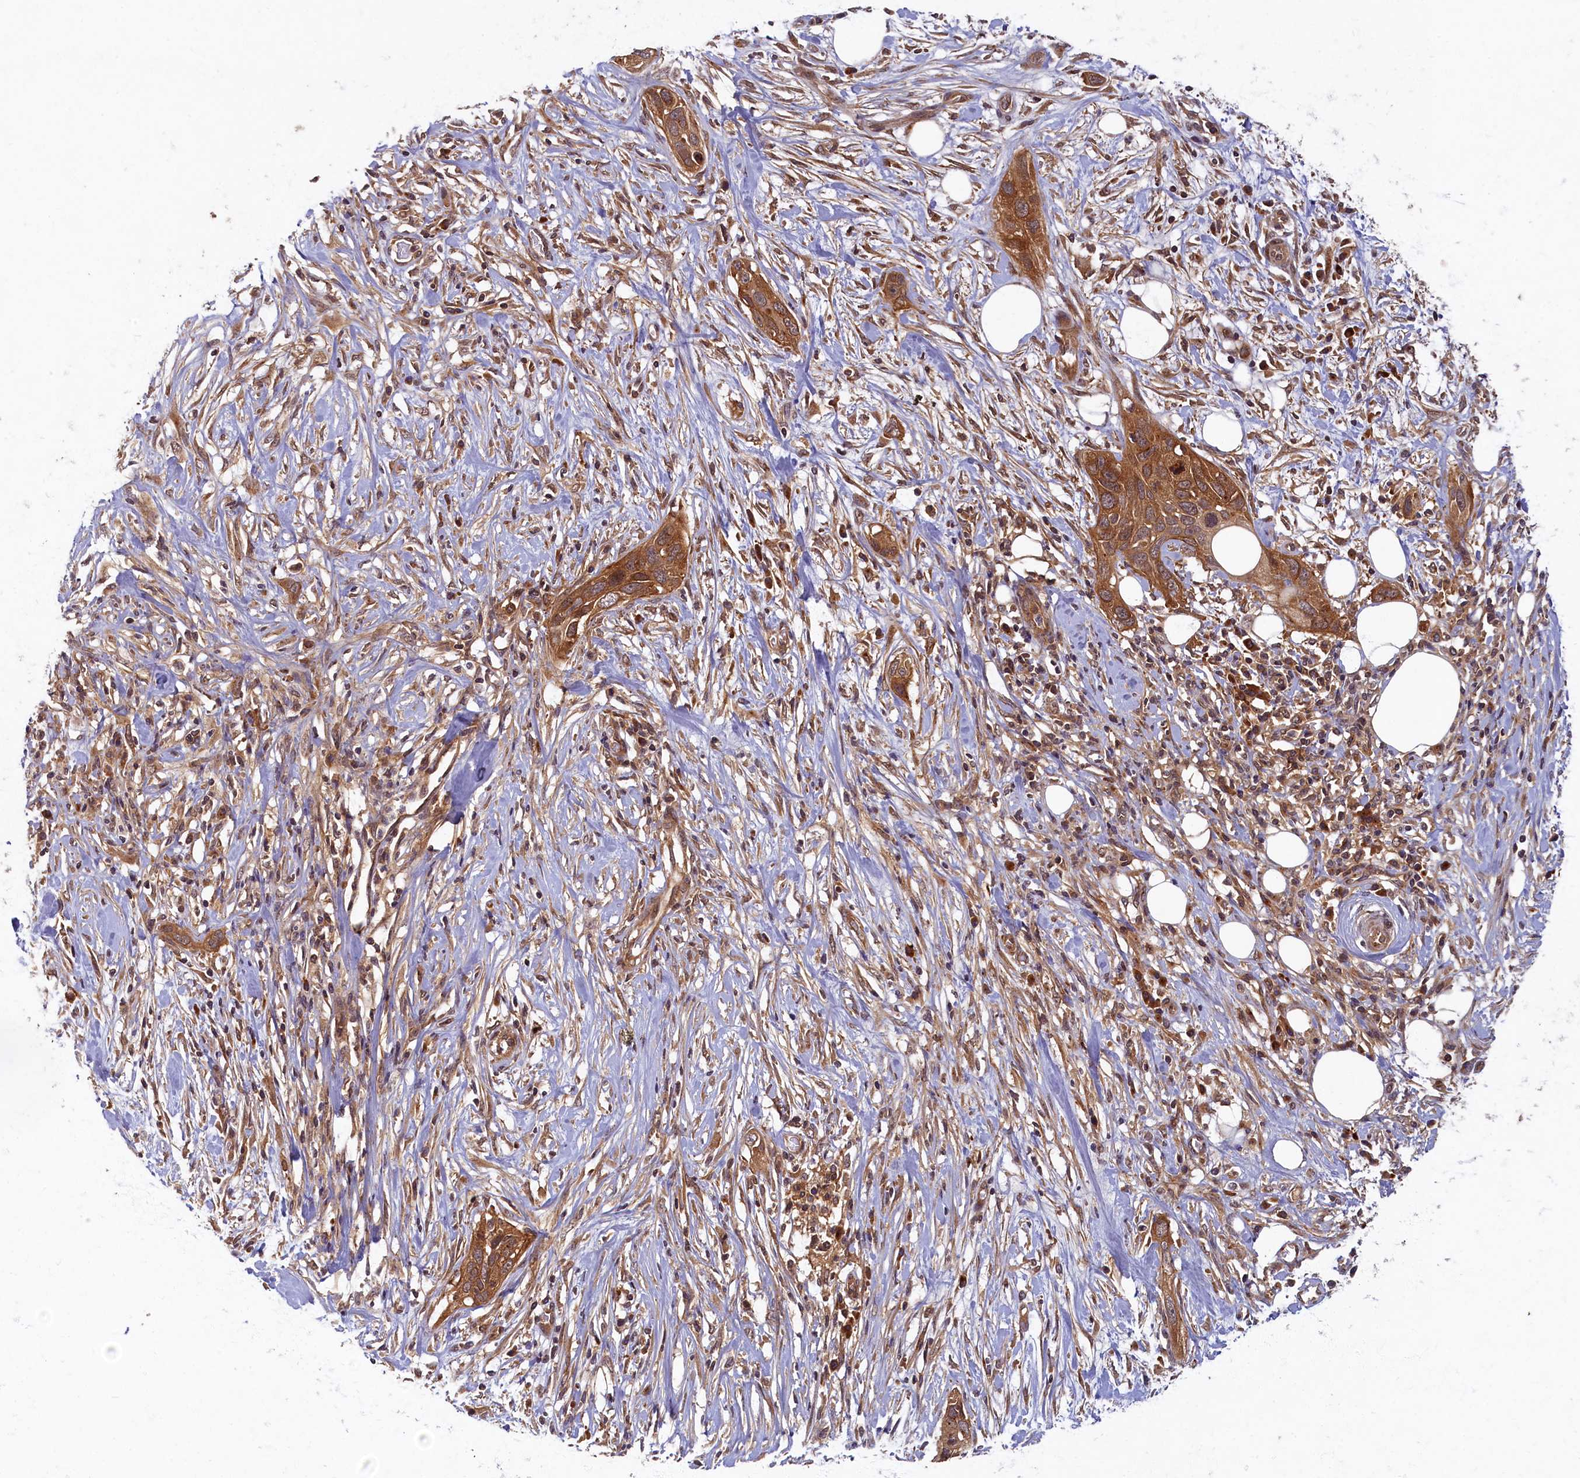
{"staining": {"intensity": "moderate", "quantity": ">75%", "location": "cytoplasmic/membranous"}, "tissue": "pancreatic cancer", "cell_type": "Tumor cells", "image_type": "cancer", "snomed": [{"axis": "morphology", "description": "Adenocarcinoma, NOS"}, {"axis": "topography", "description": "Pancreas"}], "caption": "Moderate cytoplasmic/membranous protein expression is appreciated in about >75% of tumor cells in pancreatic cancer.", "gene": "BICD1", "patient": {"sex": "female", "age": 60}}